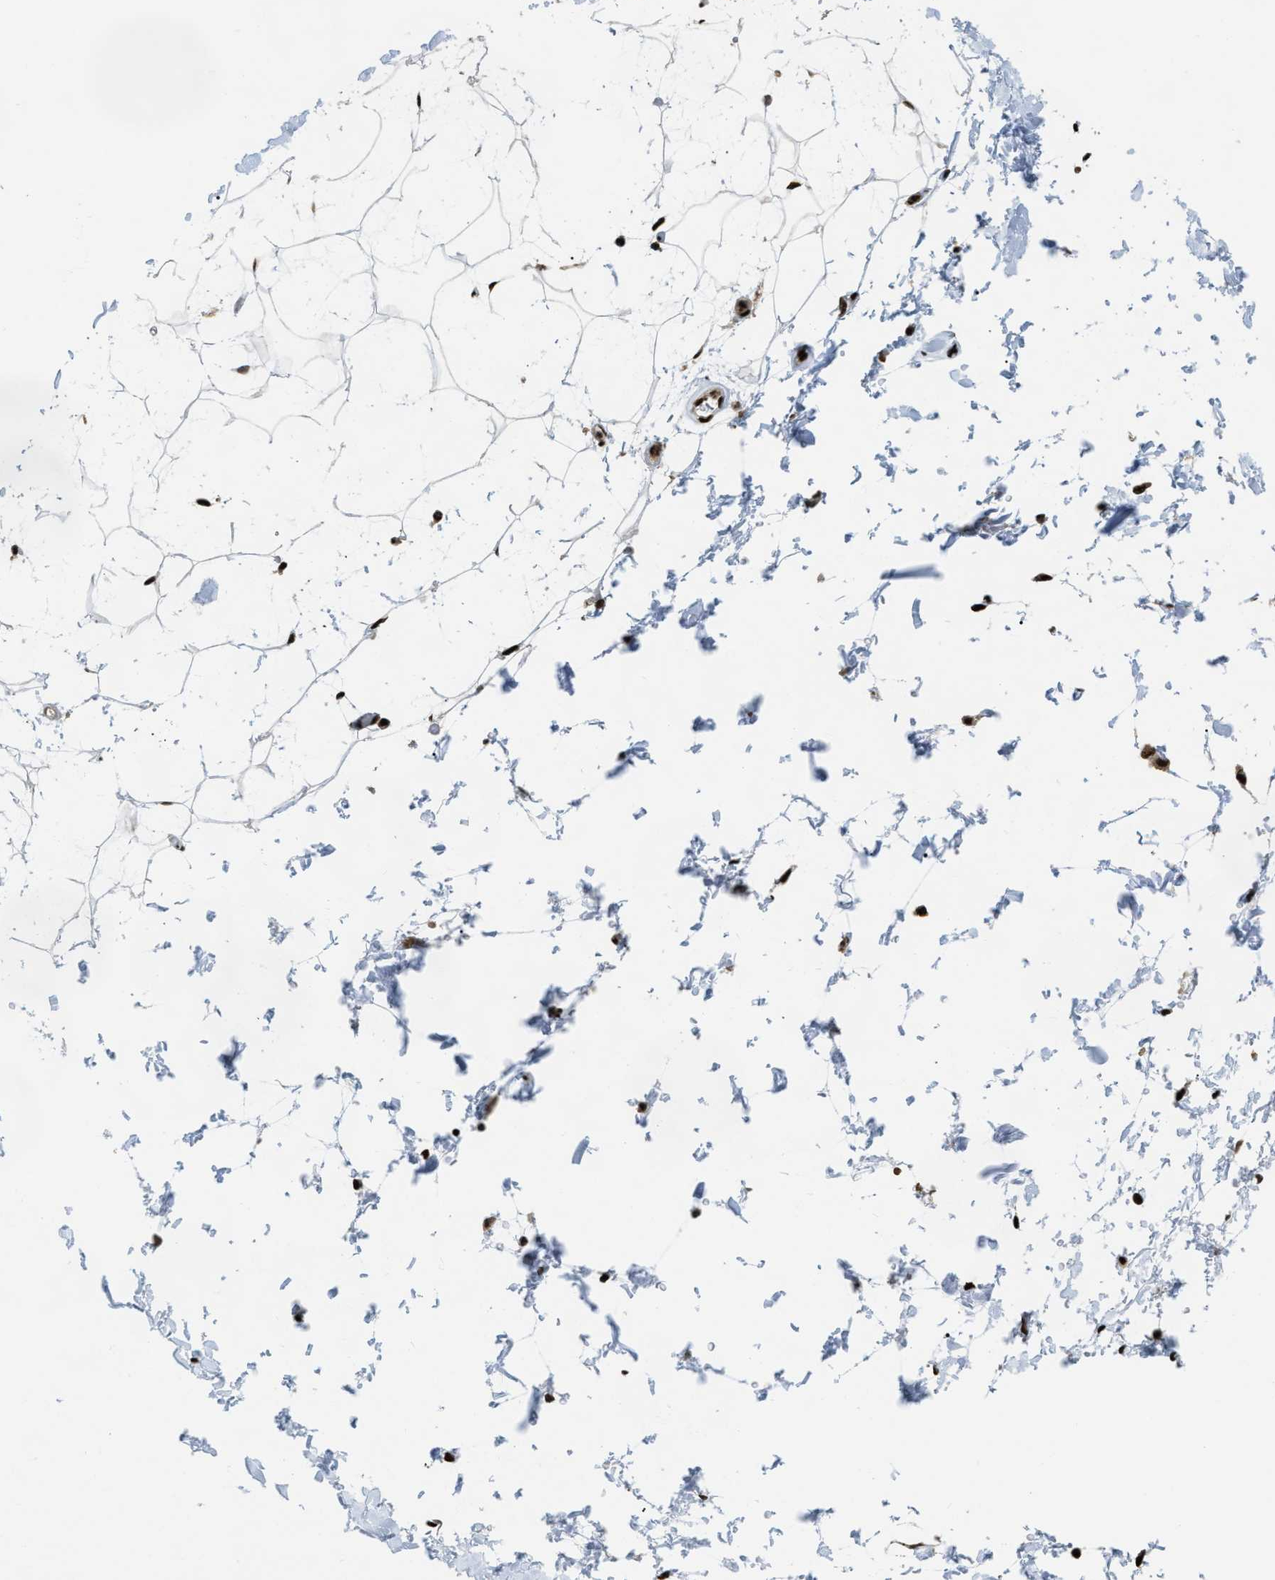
{"staining": {"intensity": "strong", "quantity": ">75%", "location": "nuclear"}, "tissue": "adipose tissue", "cell_type": "Adipocytes", "image_type": "normal", "snomed": [{"axis": "morphology", "description": "Normal tissue, NOS"}, {"axis": "topography", "description": "Soft tissue"}], "caption": "A brown stain shows strong nuclear expression of a protein in adipocytes of benign human adipose tissue. (DAB (3,3'-diaminobenzidine) IHC, brown staining for protein, blue staining for nuclei).", "gene": "NUMA1", "patient": {"sex": "male", "age": 72}}